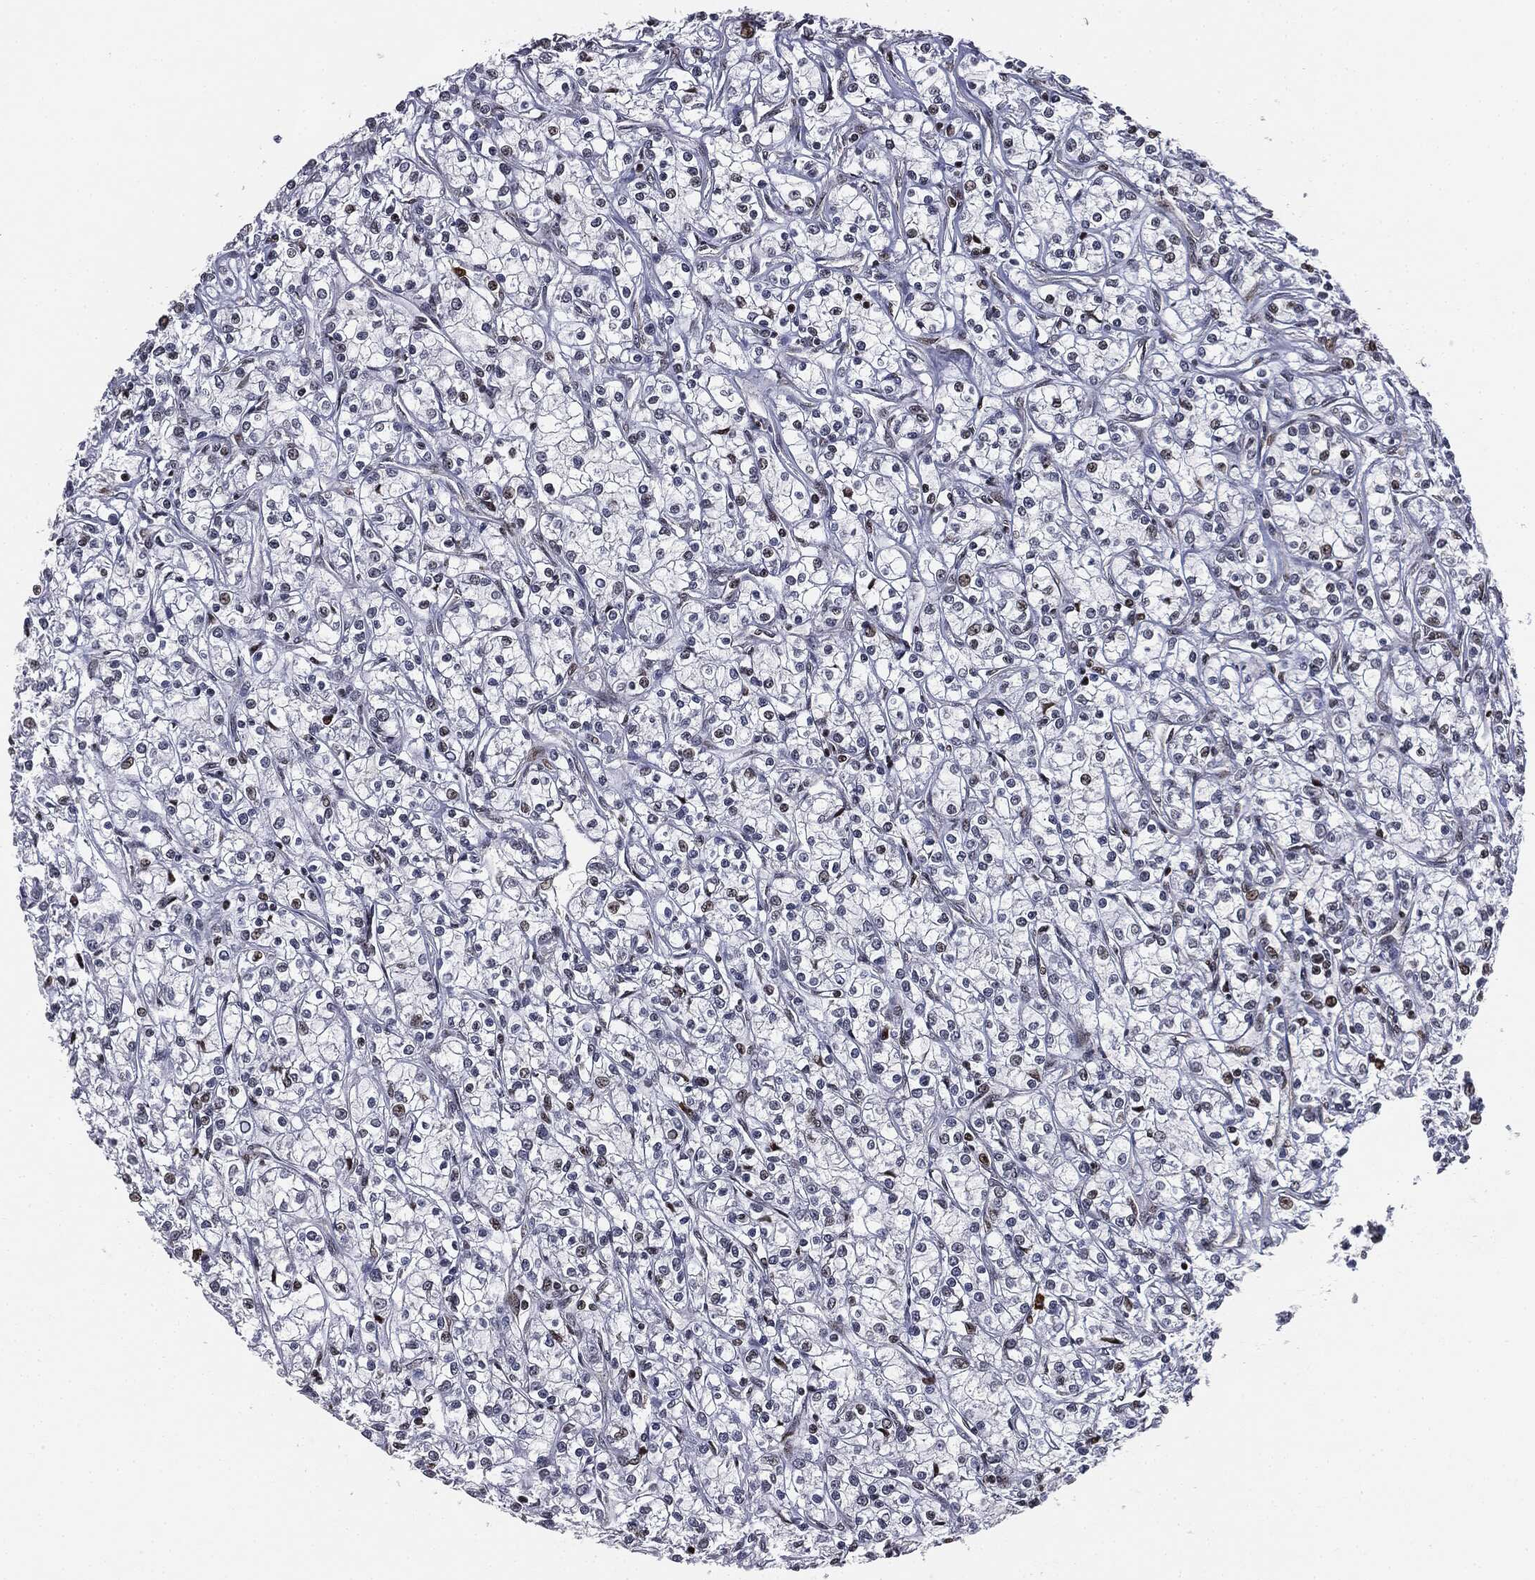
{"staining": {"intensity": "weak", "quantity": "<25%", "location": "nuclear"}, "tissue": "renal cancer", "cell_type": "Tumor cells", "image_type": "cancer", "snomed": [{"axis": "morphology", "description": "Adenocarcinoma, NOS"}, {"axis": "topography", "description": "Kidney"}], "caption": "High power microscopy micrograph of an IHC micrograph of adenocarcinoma (renal), revealing no significant expression in tumor cells.", "gene": "TBC1D22A", "patient": {"sex": "female", "age": 59}}